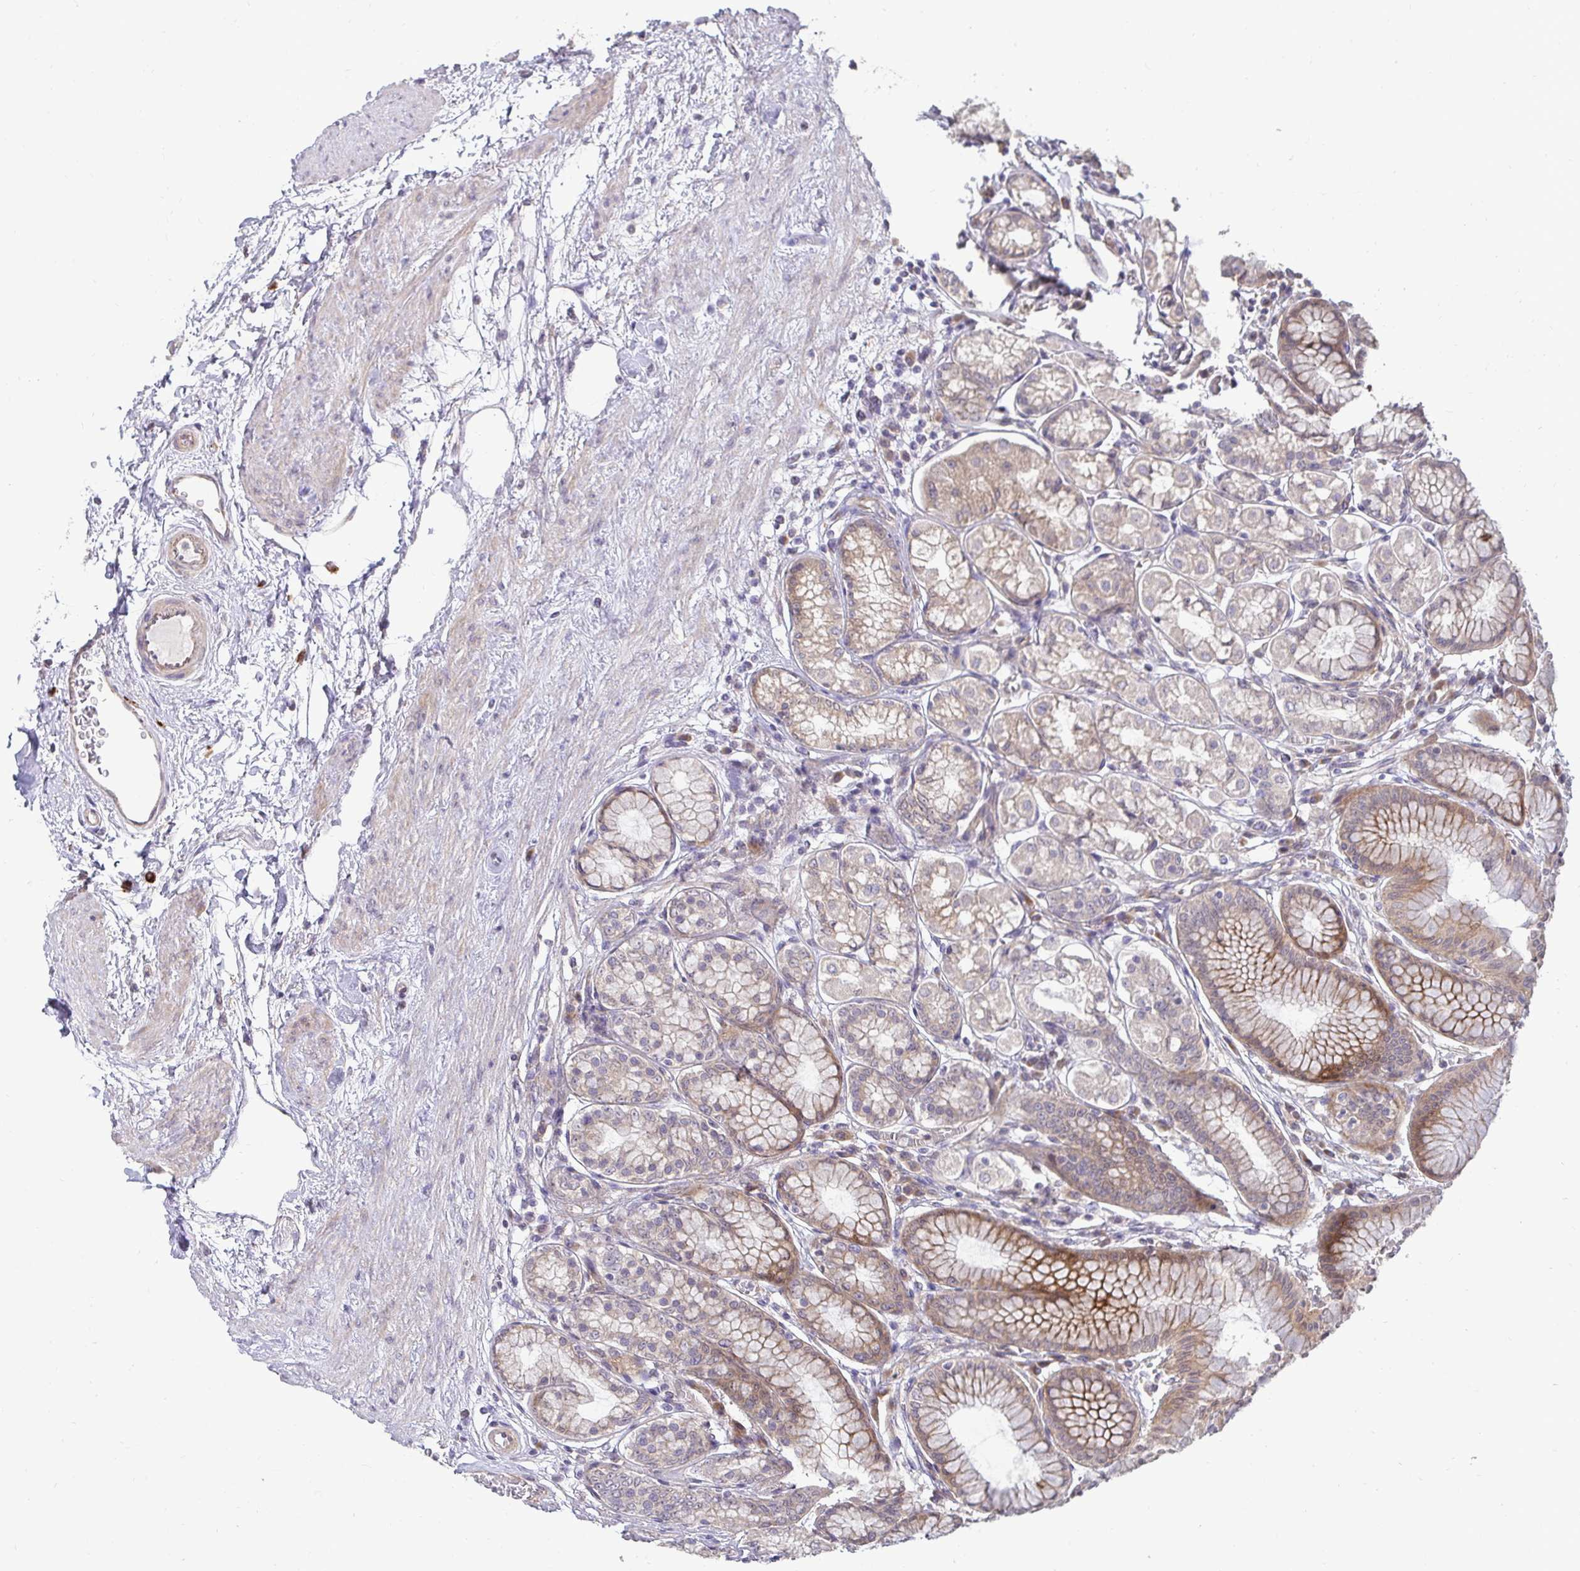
{"staining": {"intensity": "moderate", "quantity": "25%-75%", "location": "cytoplasmic/membranous"}, "tissue": "stomach", "cell_type": "Glandular cells", "image_type": "normal", "snomed": [{"axis": "morphology", "description": "Normal tissue, NOS"}, {"axis": "topography", "description": "Stomach"}, {"axis": "topography", "description": "Stomach, lower"}], "caption": "Glandular cells show moderate cytoplasmic/membranous positivity in about 25%-75% of cells in unremarkable stomach.", "gene": "SH2D1B", "patient": {"sex": "male", "age": 76}}